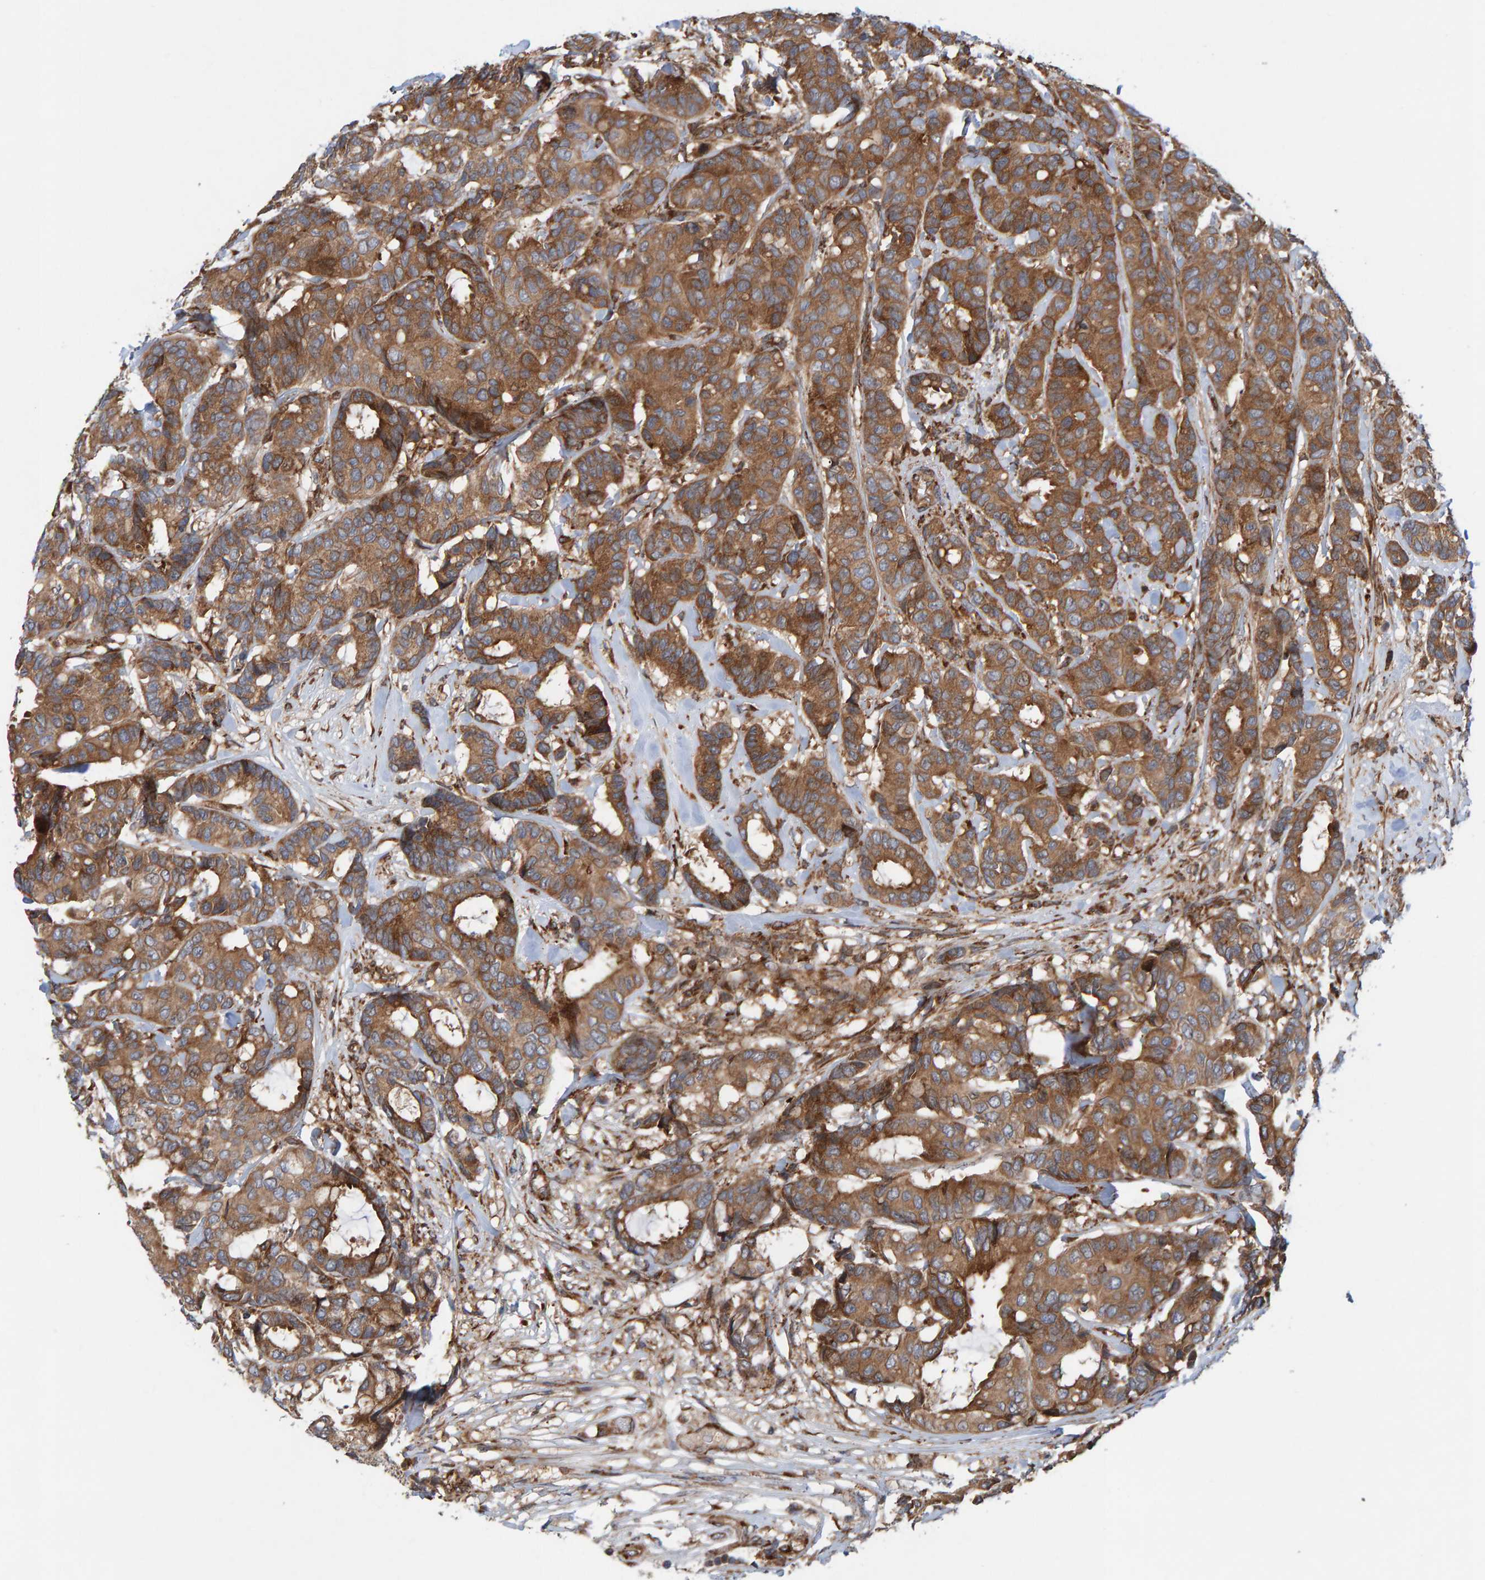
{"staining": {"intensity": "moderate", "quantity": ">75%", "location": "cytoplasmic/membranous"}, "tissue": "breast cancer", "cell_type": "Tumor cells", "image_type": "cancer", "snomed": [{"axis": "morphology", "description": "Duct carcinoma"}, {"axis": "topography", "description": "Breast"}], "caption": "Immunohistochemistry (IHC) of infiltrating ductal carcinoma (breast) shows medium levels of moderate cytoplasmic/membranous positivity in approximately >75% of tumor cells.", "gene": "KIAA0753", "patient": {"sex": "female", "age": 87}}